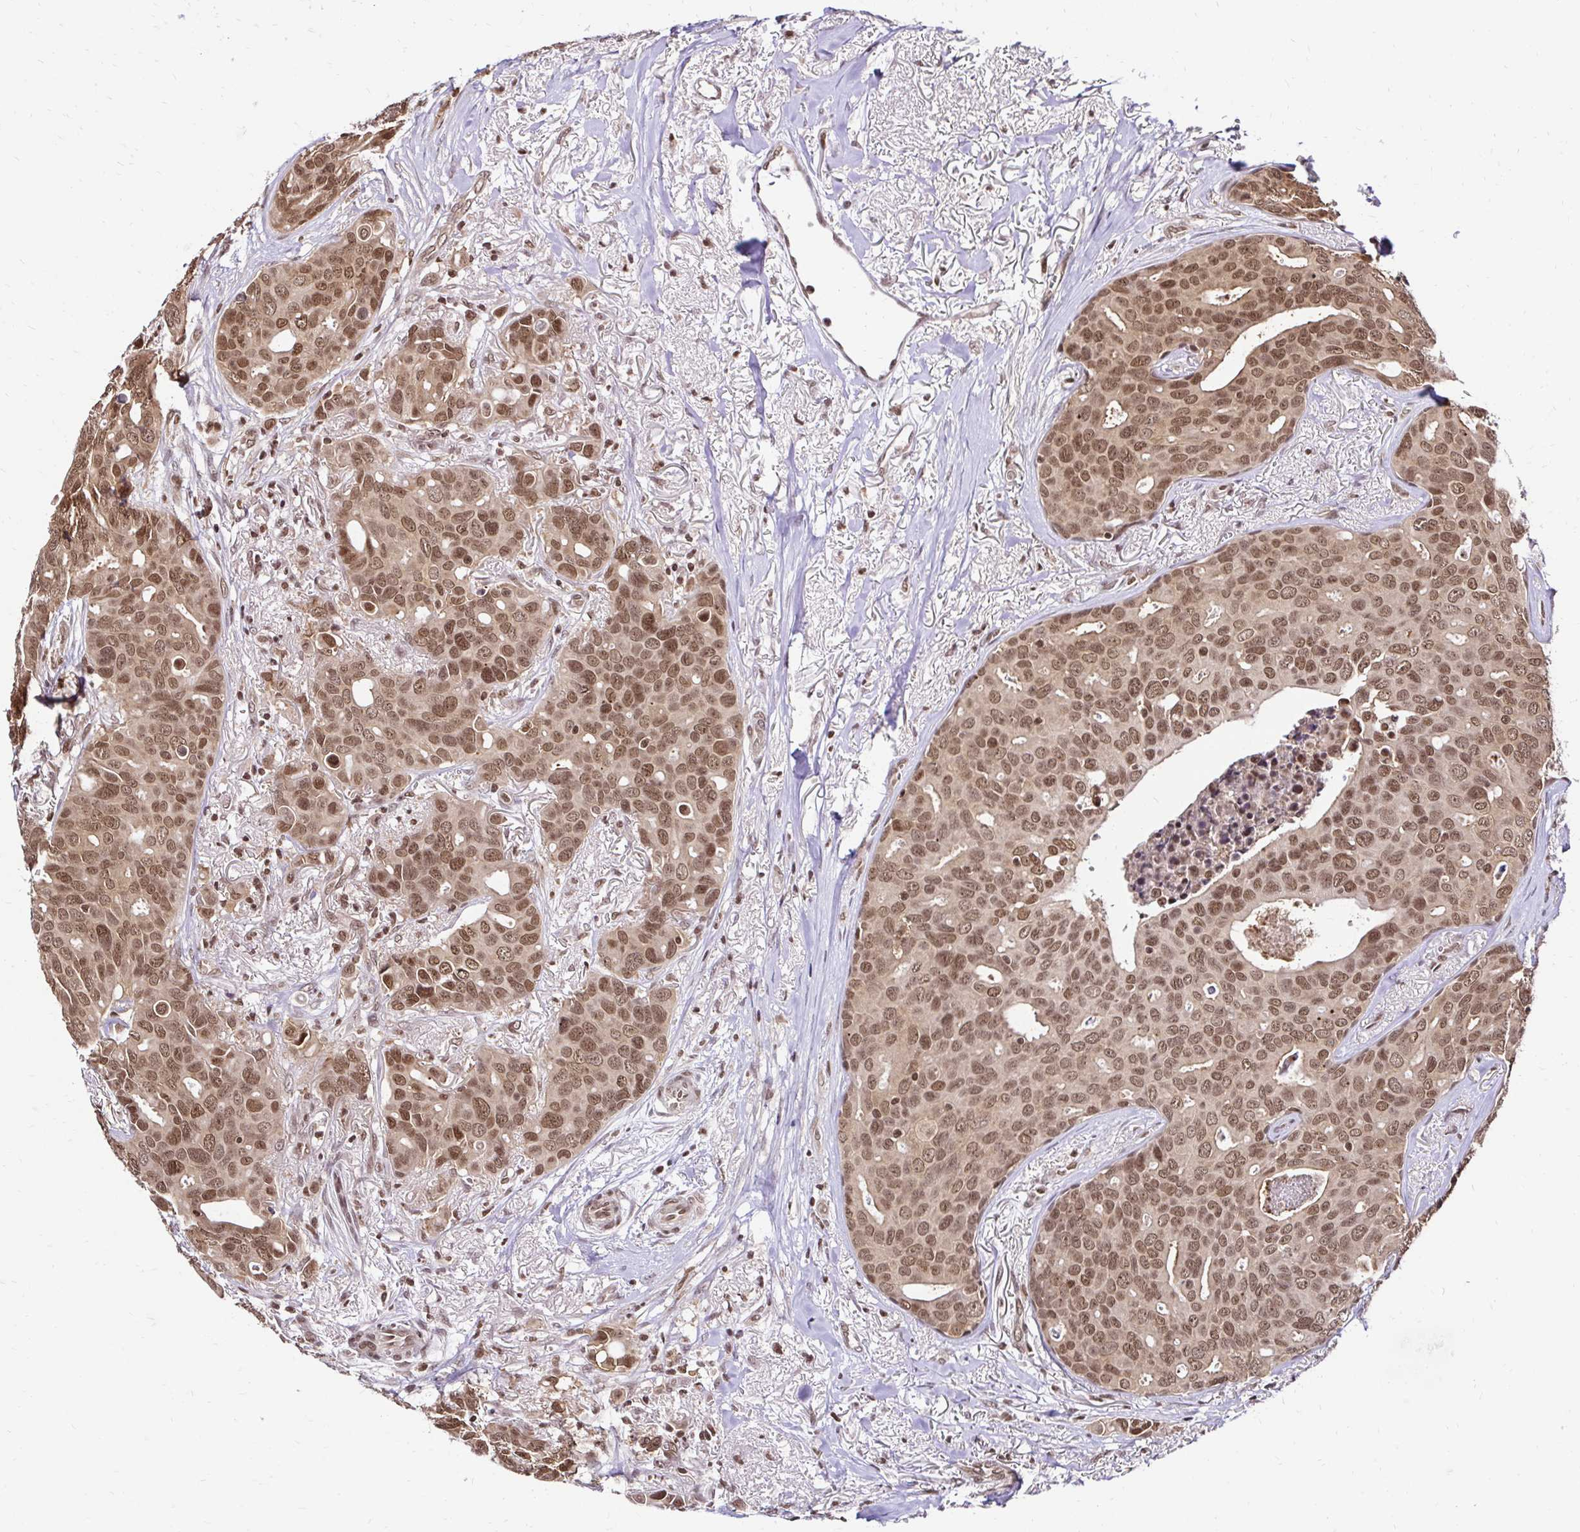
{"staining": {"intensity": "moderate", "quantity": ">75%", "location": "nuclear"}, "tissue": "breast cancer", "cell_type": "Tumor cells", "image_type": "cancer", "snomed": [{"axis": "morphology", "description": "Duct carcinoma"}, {"axis": "topography", "description": "Breast"}], "caption": "Tumor cells display medium levels of moderate nuclear staining in approximately >75% of cells in human breast invasive ductal carcinoma. (brown staining indicates protein expression, while blue staining denotes nuclei).", "gene": "GLYR1", "patient": {"sex": "female", "age": 54}}